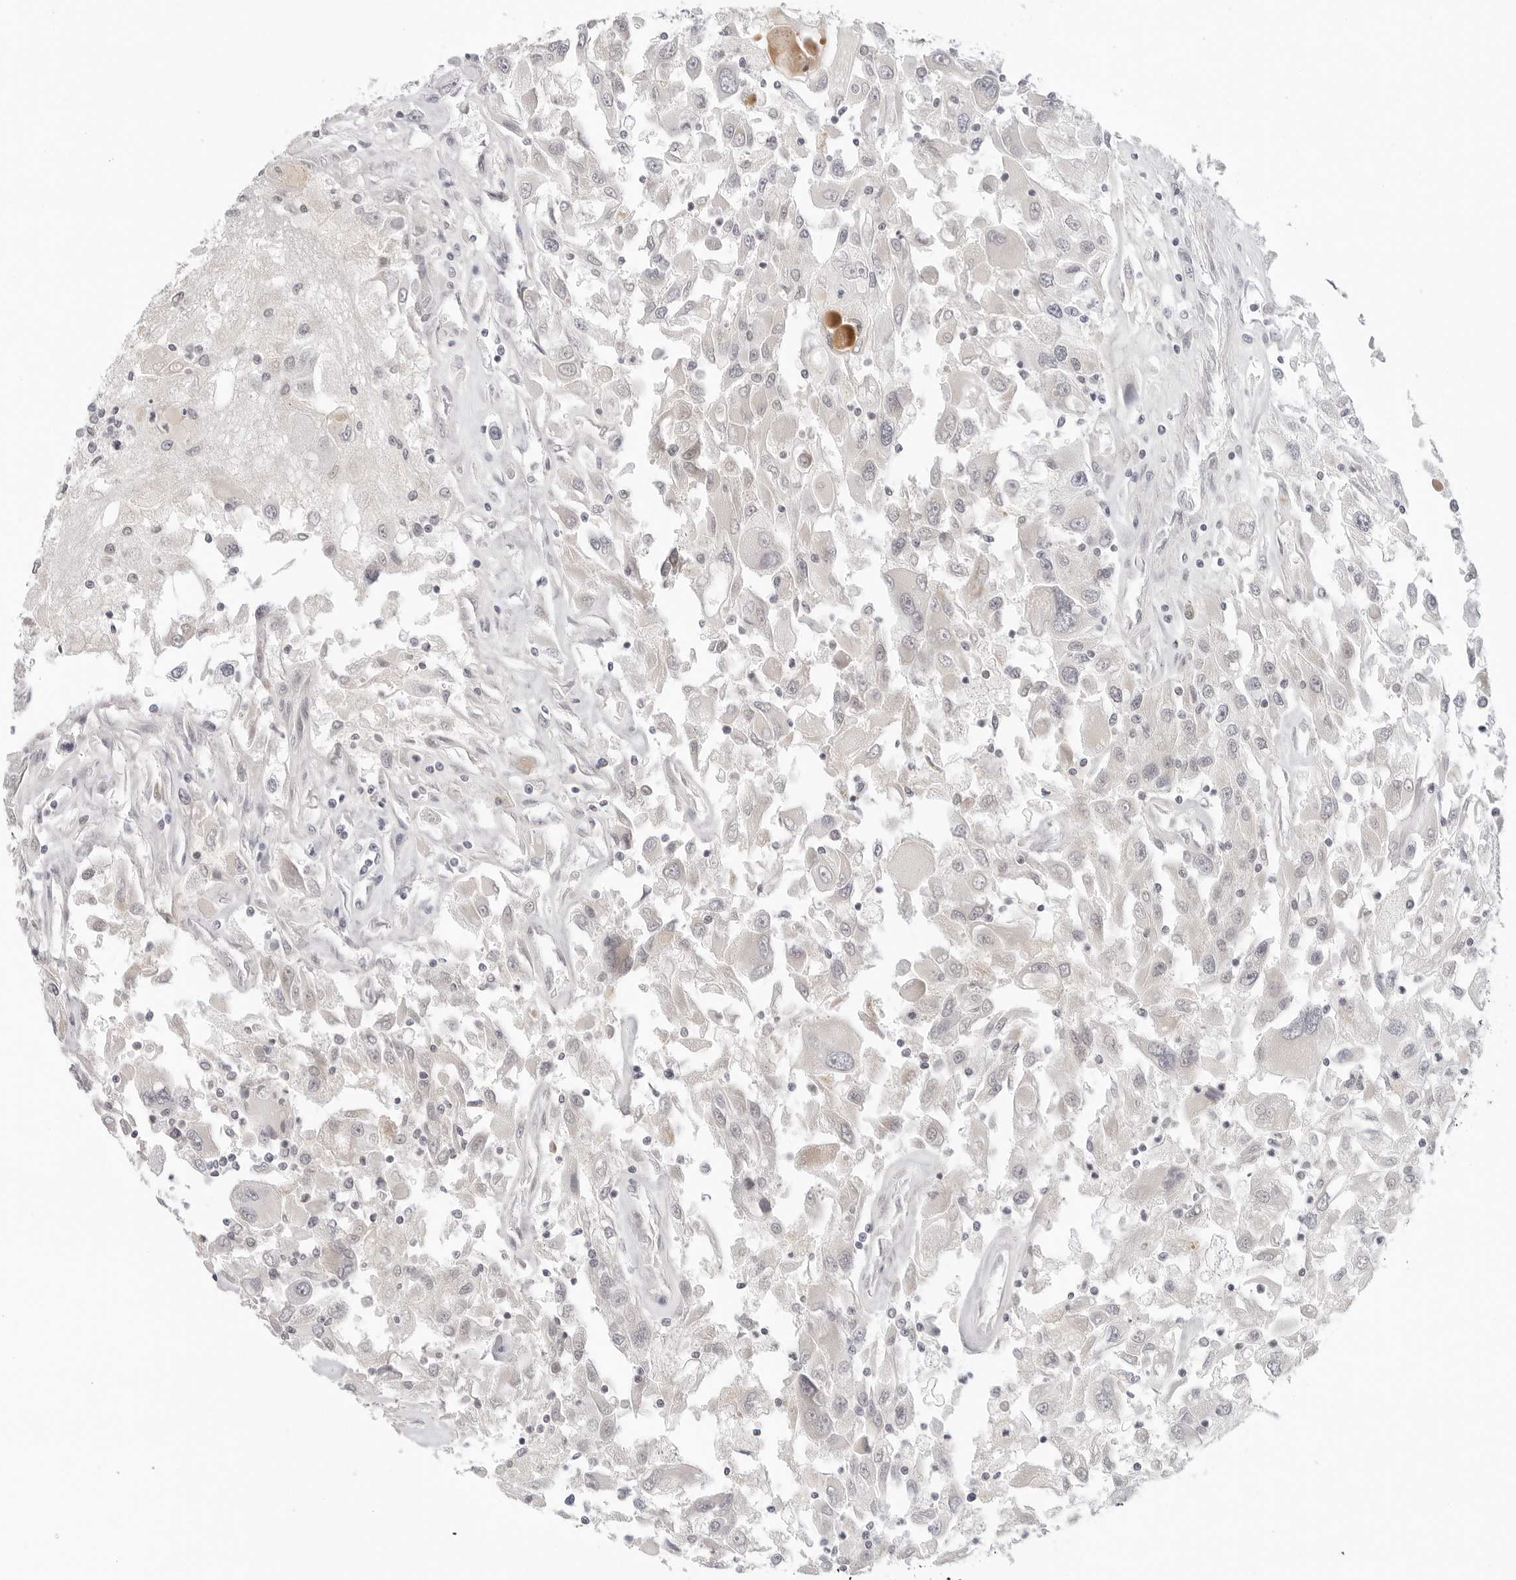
{"staining": {"intensity": "negative", "quantity": "none", "location": "none"}, "tissue": "renal cancer", "cell_type": "Tumor cells", "image_type": "cancer", "snomed": [{"axis": "morphology", "description": "Adenocarcinoma, NOS"}, {"axis": "topography", "description": "Kidney"}], "caption": "High magnification brightfield microscopy of adenocarcinoma (renal) stained with DAB (brown) and counterstained with hematoxylin (blue): tumor cells show no significant staining. (Stains: DAB (3,3'-diaminobenzidine) immunohistochemistry with hematoxylin counter stain, Microscopy: brightfield microscopy at high magnification).", "gene": "EDN2", "patient": {"sex": "female", "age": 52}}